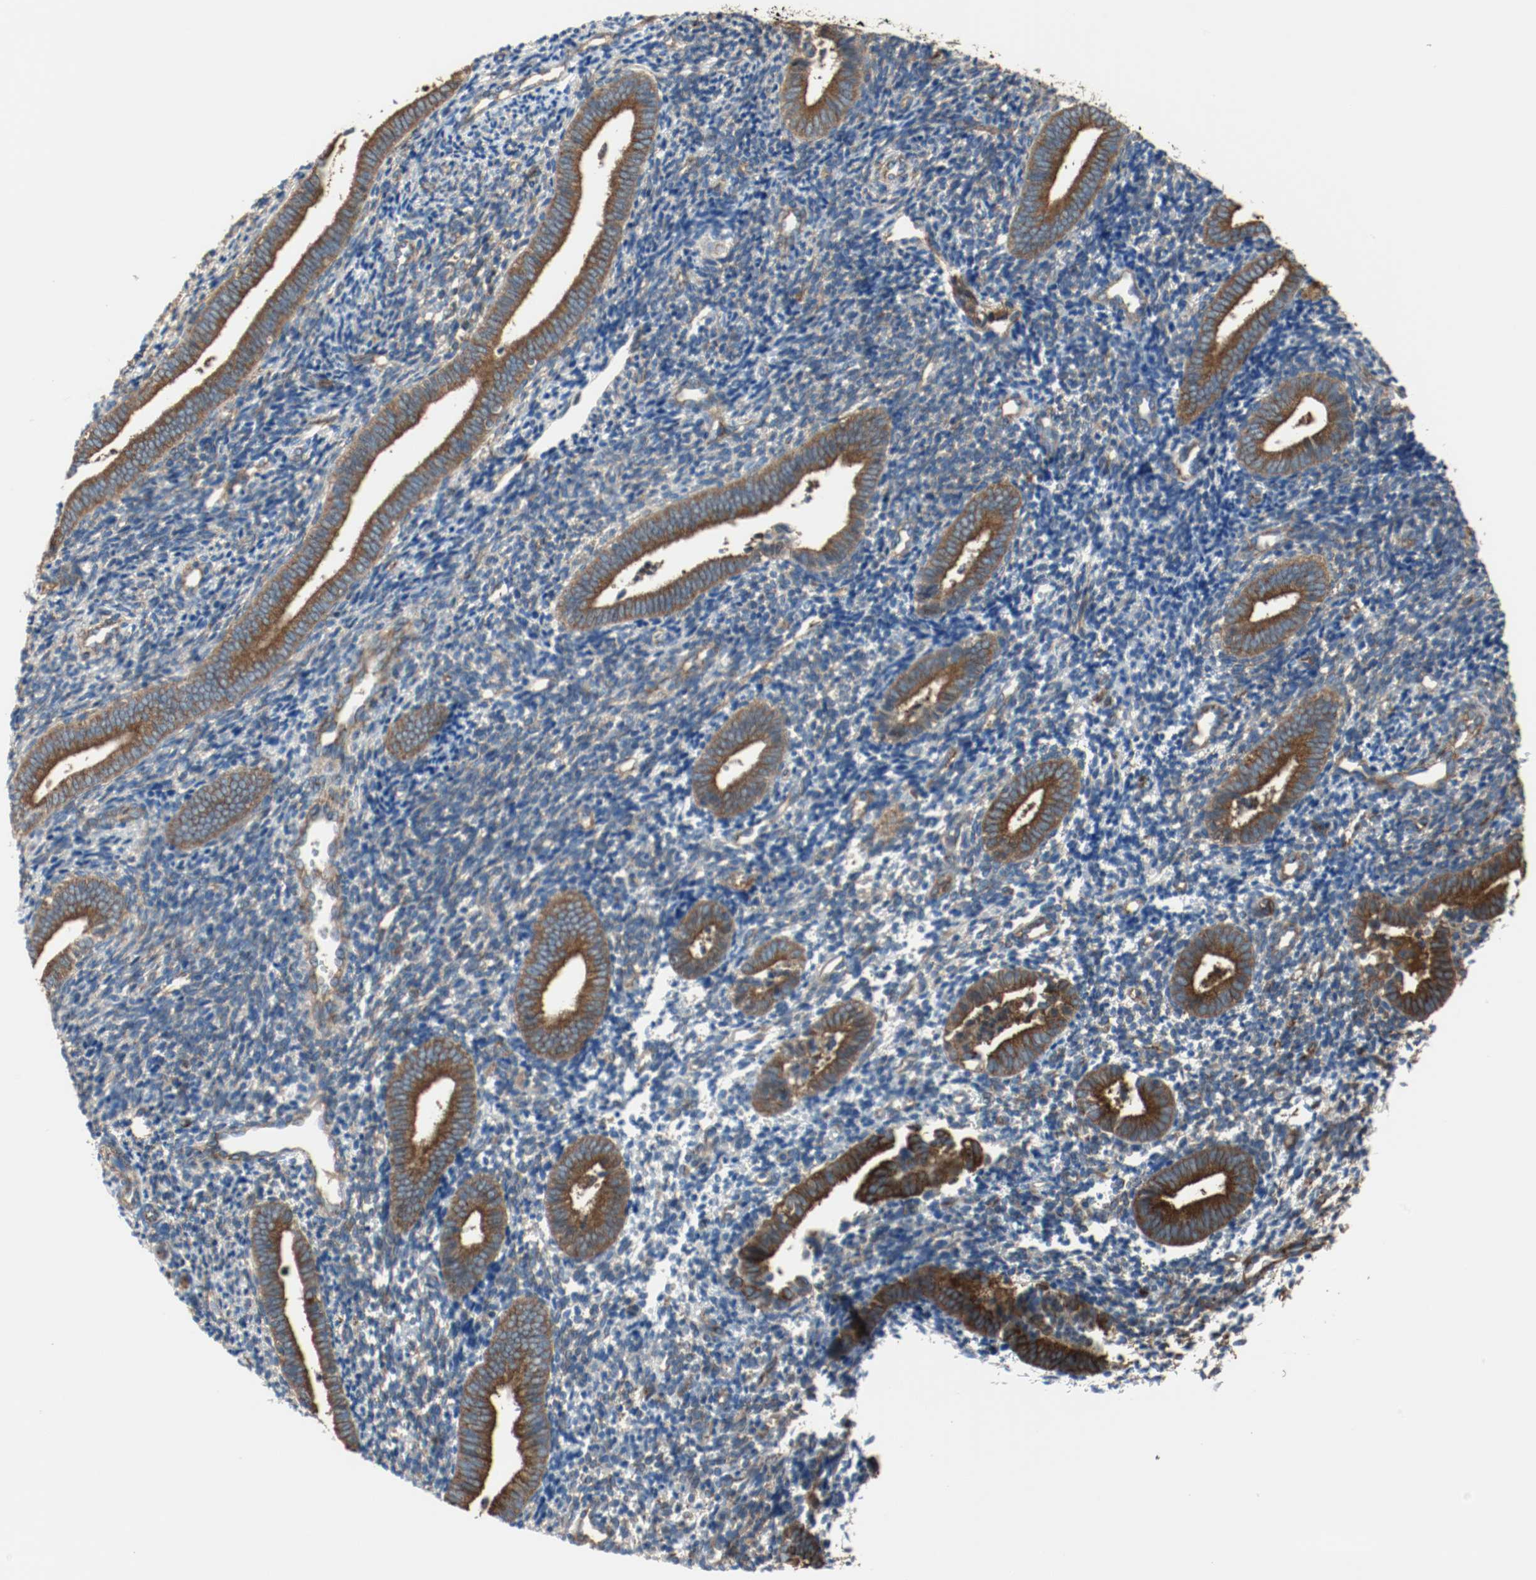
{"staining": {"intensity": "moderate", "quantity": "<25%", "location": "cytoplasmic/membranous"}, "tissue": "endometrium", "cell_type": "Cells in endometrial stroma", "image_type": "normal", "snomed": [{"axis": "morphology", "description": "Normal tissue, NOS"}, {"axis": "topography", "description": "Uterus"}, {"axis": "topography", "description": "Endometrium"}], "caption": "The immunohistochemical stain labels moderate cytoplasmic/membranous staining in cells in endometrial stroma of benign endometrium. The protein is stained brown, and the nuclei are stained in blue (DAB IHC with brightfield microscopy, high magnification).", "gene": "TUBA3D", "patient": {"sex": "female", "age": 33}}